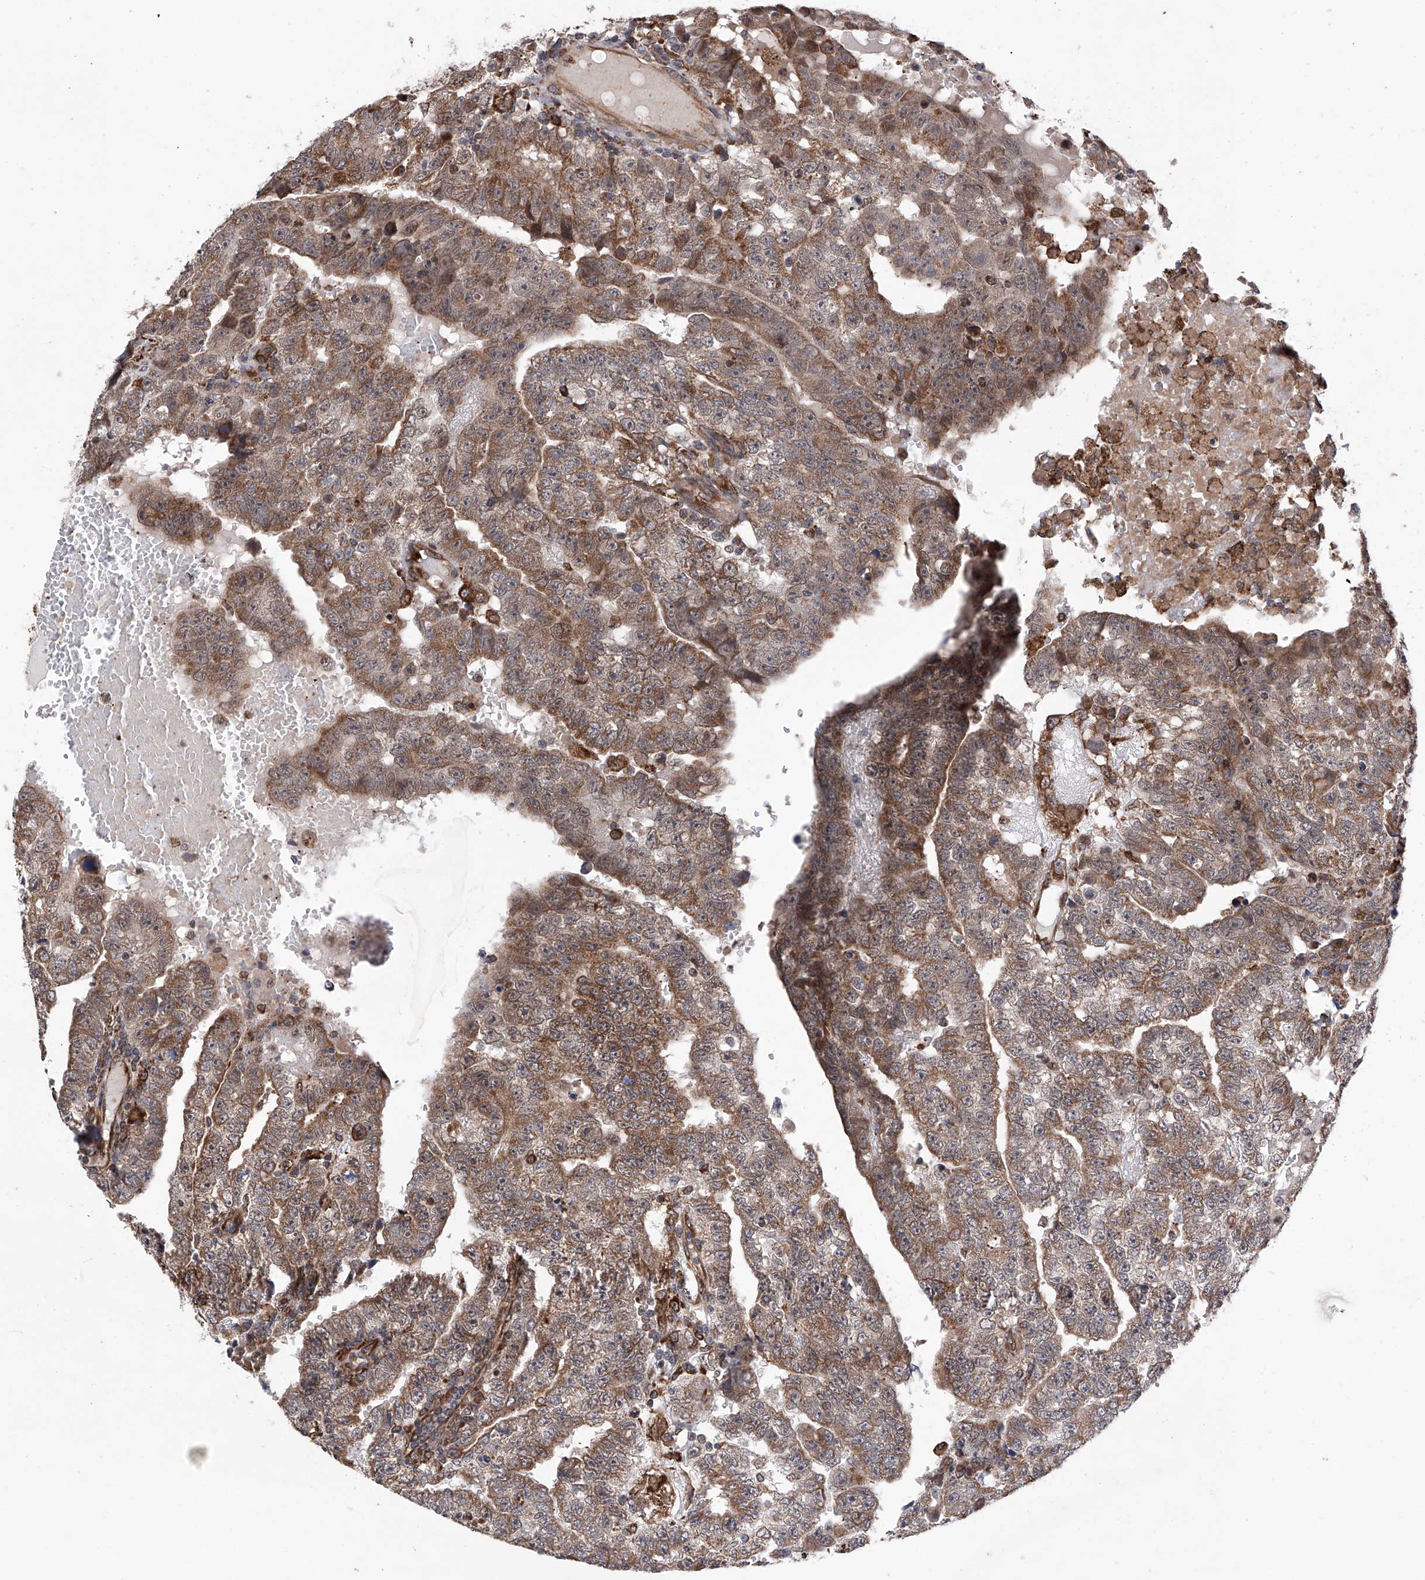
{"staining": {"intensity": "moderate", "quantity": ">75%", "location": "cytoplasmic/membranous"}, "tissue": "testis cancer", "cell_type": "Tumor cells", "image_type": "cancer", "snomed": [{"axis": "morphology", "description": "Carcinoma, Embryonal, NOS"}, {"axis": "topography", "description": "Testis"}], "caption": "There is medium levels of moderate cytoplasmic/membranous expression in tumor cells of testis embryonal carcinoma, as demonstrated by immunohistochemical staining (brown color).", "gene": "DNAH8", "patient": {"sex": "male", "age": 25}}